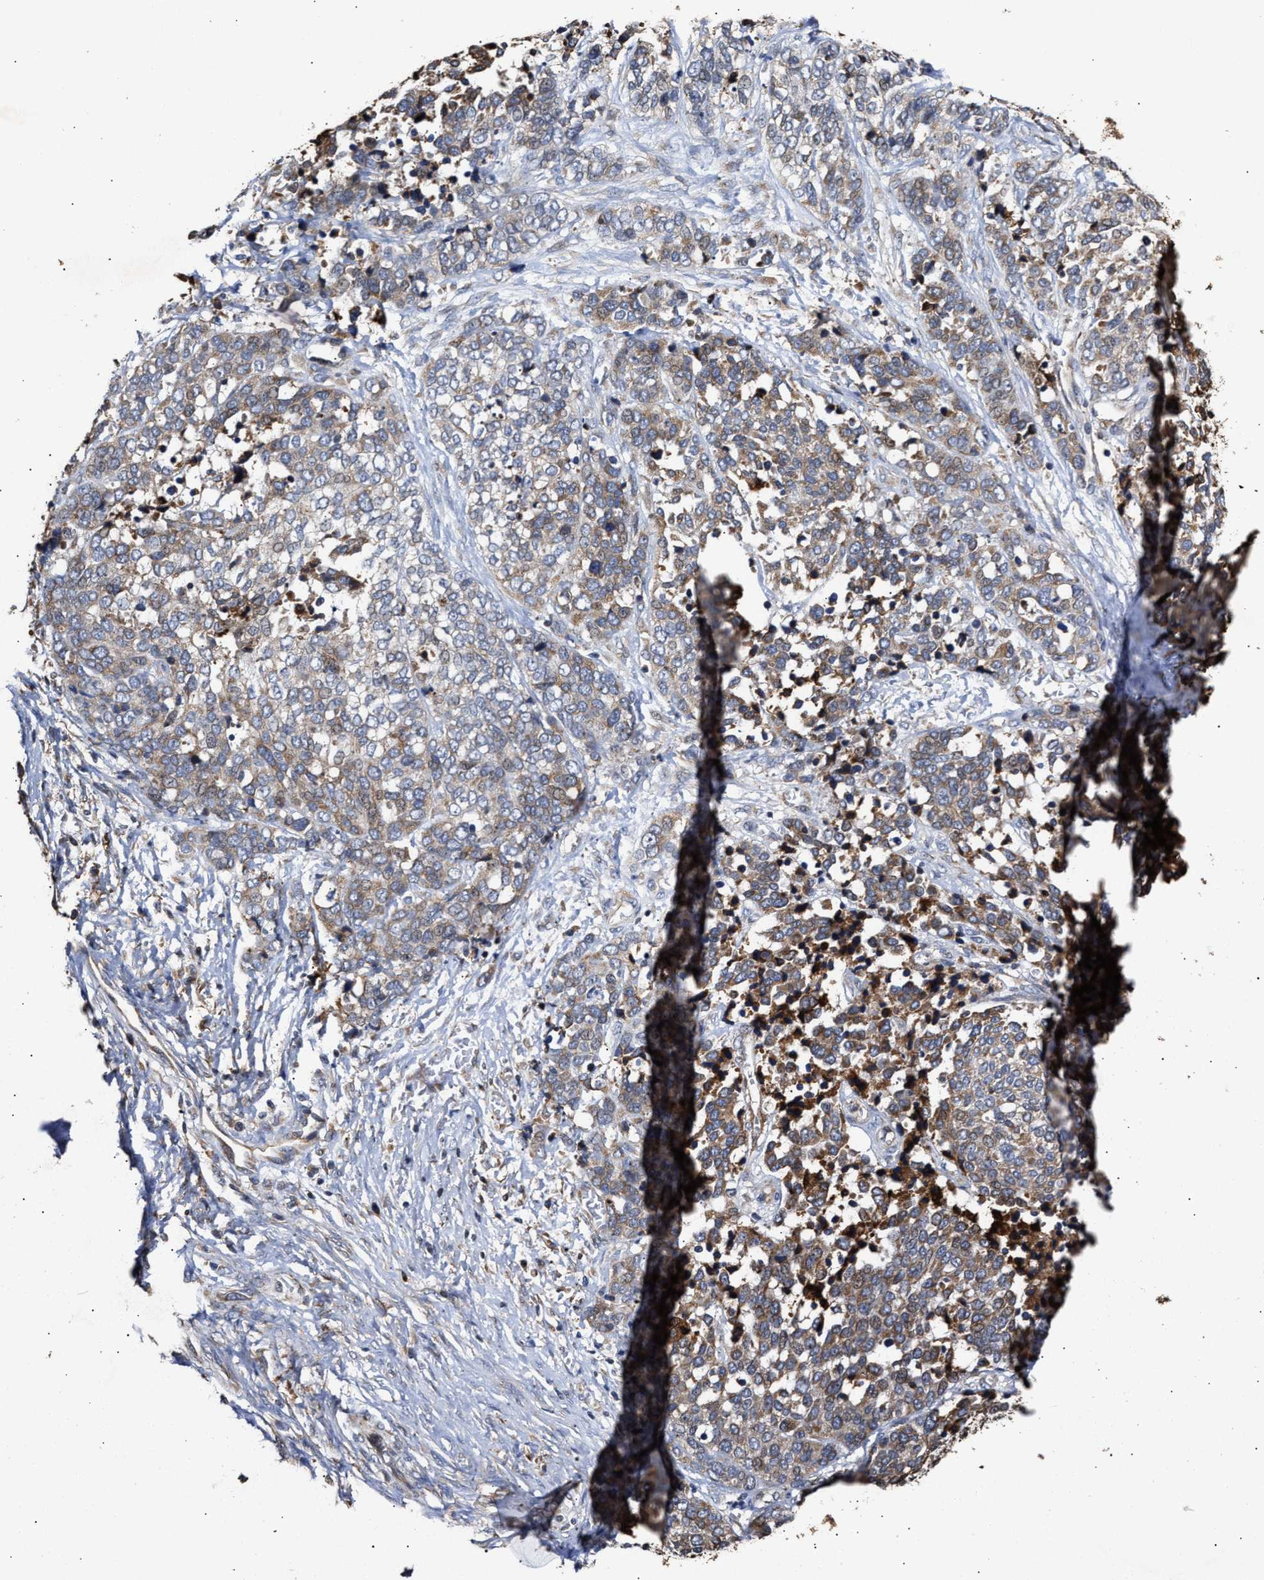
{"staining": {"intensity": "weak", "quantity": "25%-75%", "location": "cytoplasmic/membranous"}, "tissue": "ovarian cancer", "cell_type": "Tumor cells", "image_type": "cancer", "snomed": [{"axis": "morphology", "description": "Cystadenocarcinoma, serous, NOS"}, {"axis": "topography", "description": "Ovary"}], "caption": "This is a histology image of IHC staining of ovarian cancer, which shows weak staining in the cytoplasmic/membranous of tumor cells.", "gene": "GOSR1", "patient": {"sex": "female", "age": 44}}